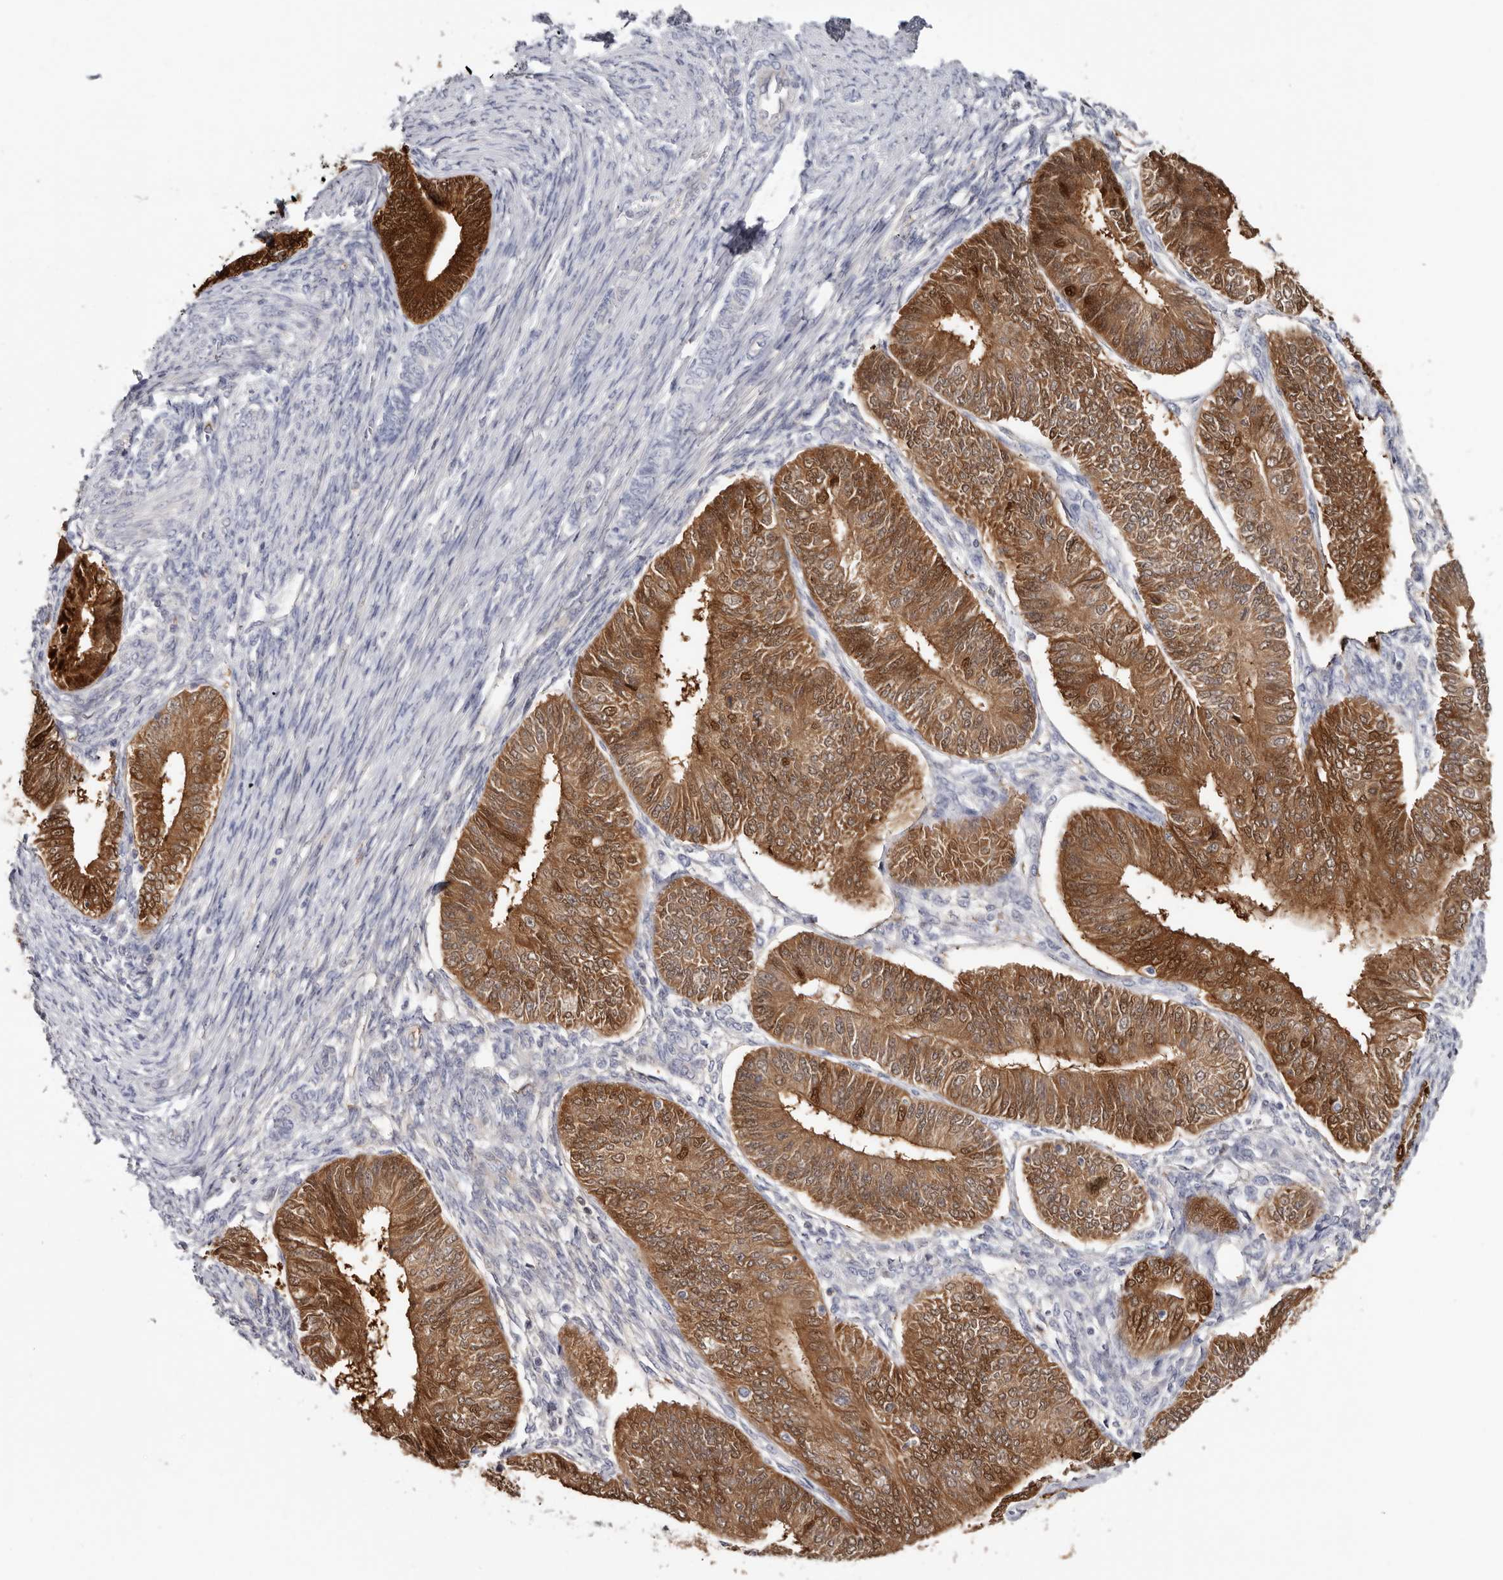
{"staining": {"intensity": "strong", "quantity": ">75%", "location": "cytoplasmic/membranous,nuclear"}, "tissue": "endometrial cancer", "cell_type": "Tumor cells", "image_type": "cancer", "snomed": [{"axis": "morphology", "description": "Adenocarcinoma, NOS"}, {"axis": "topography", "description": "Endometrium"}], "caption": "This is an image of immunohistochemistry staining of adenocarcinoma (endometrial), which shows strong staining in the cytoplasmic/membranous and nuclear of tumor cells.", "gene": "PKDCC", "patient": {"sex": "female", "age": 58}}